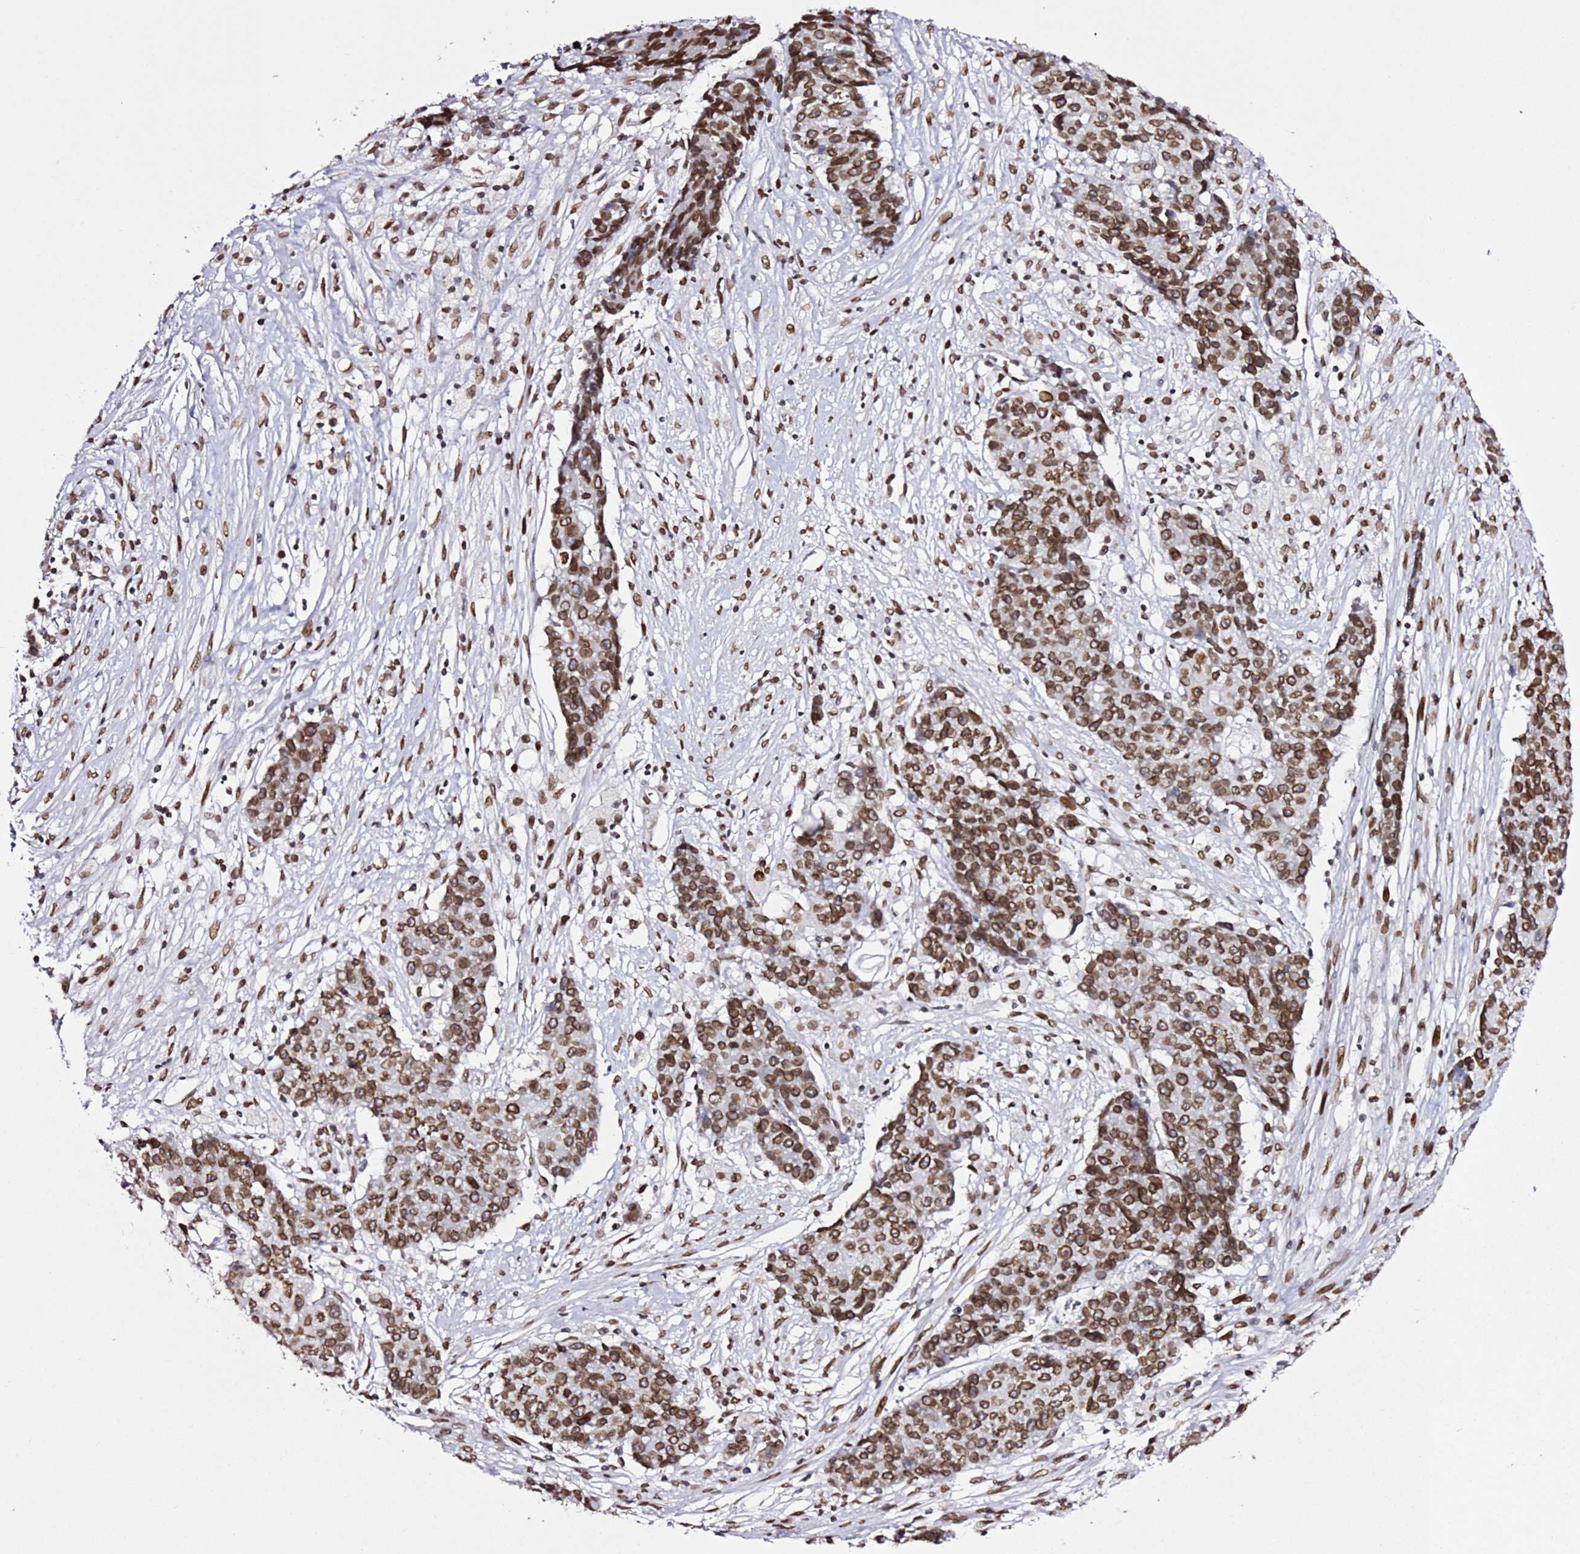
{"staining": {"intensity": "strong", "quantity": ">75%", "location": "cytoplasmic/membranous,nuclear"}, "tissue": "ovarian cancer", "cell_type": "Tumor cells", "image_type": "cancer", "snomed": [{"axis": "morphology", "description": "Carcinoma, endometroid"}, {"axis": "topography", "description": "Ovary"}], "caption": "Strong cytoplasmic/membranous and nuclear positivity is seen in about >75% of tumor cells in endometroid carcinoma (ovarian).", "gene": "POU6F1", "patient": {"sex": "female", "age": 42}}